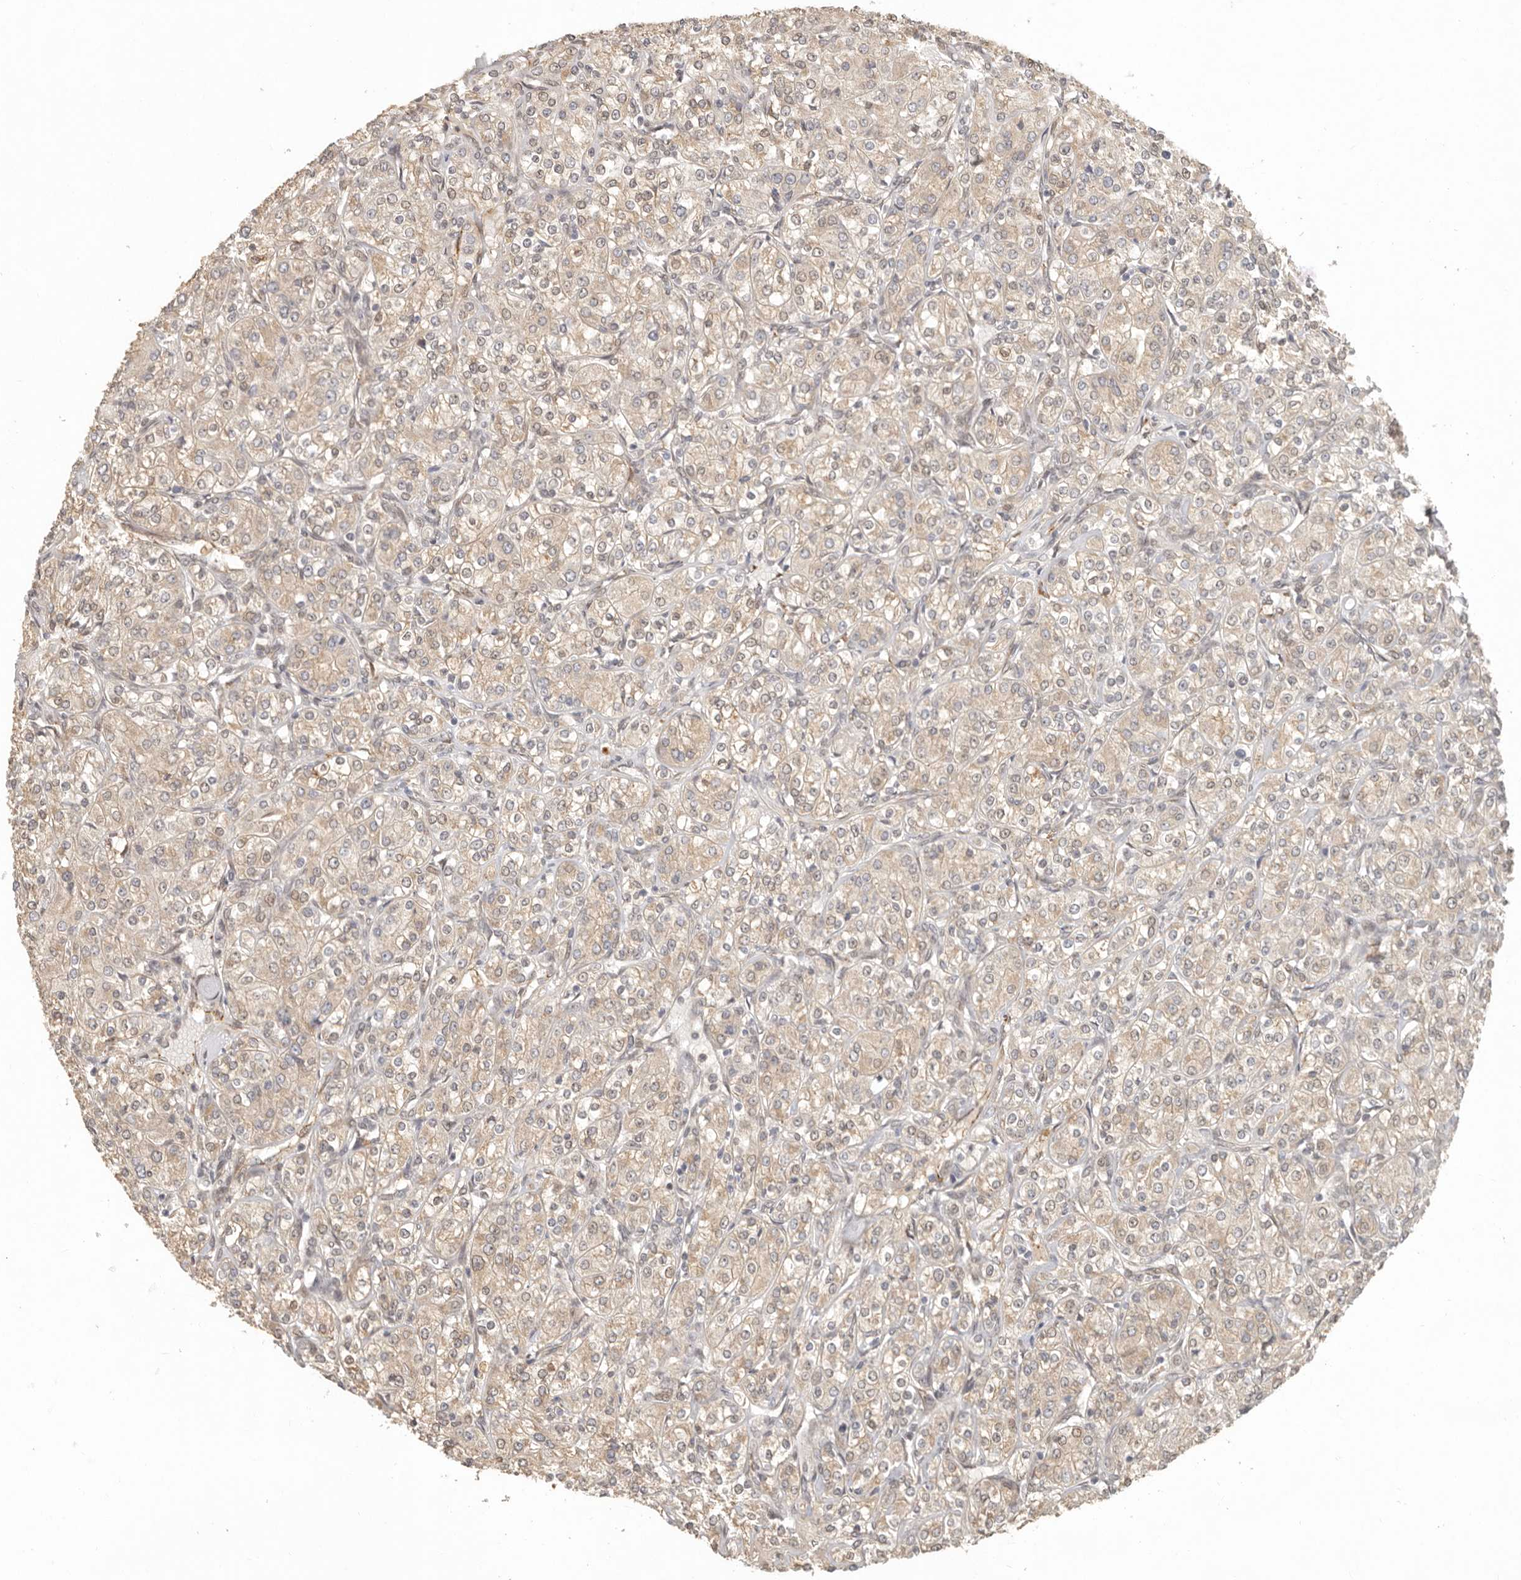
{"staining": {"intensity": "weak", "quantity": ">75%", "location": "cytoplasmic/membranous"}, "tissue": "renal cancer", "cell_type": "Tumor cells", "image_type": "cancer", "snomed": [{"axis": "morphology", "description": "Adenocarcinoma, NOS"}, {"axis": "topography", "description": "Kidney"}], "caption": "A high-resolution photomicrograph shows immunohistochemistry staining of renal adenocarcinoma, which exhibits weak cytoplasmic/membranous positivity in about >75% of tumor cells.", "gene": "LRRC75A", "patient": {"sex": "male", "age": 77}}